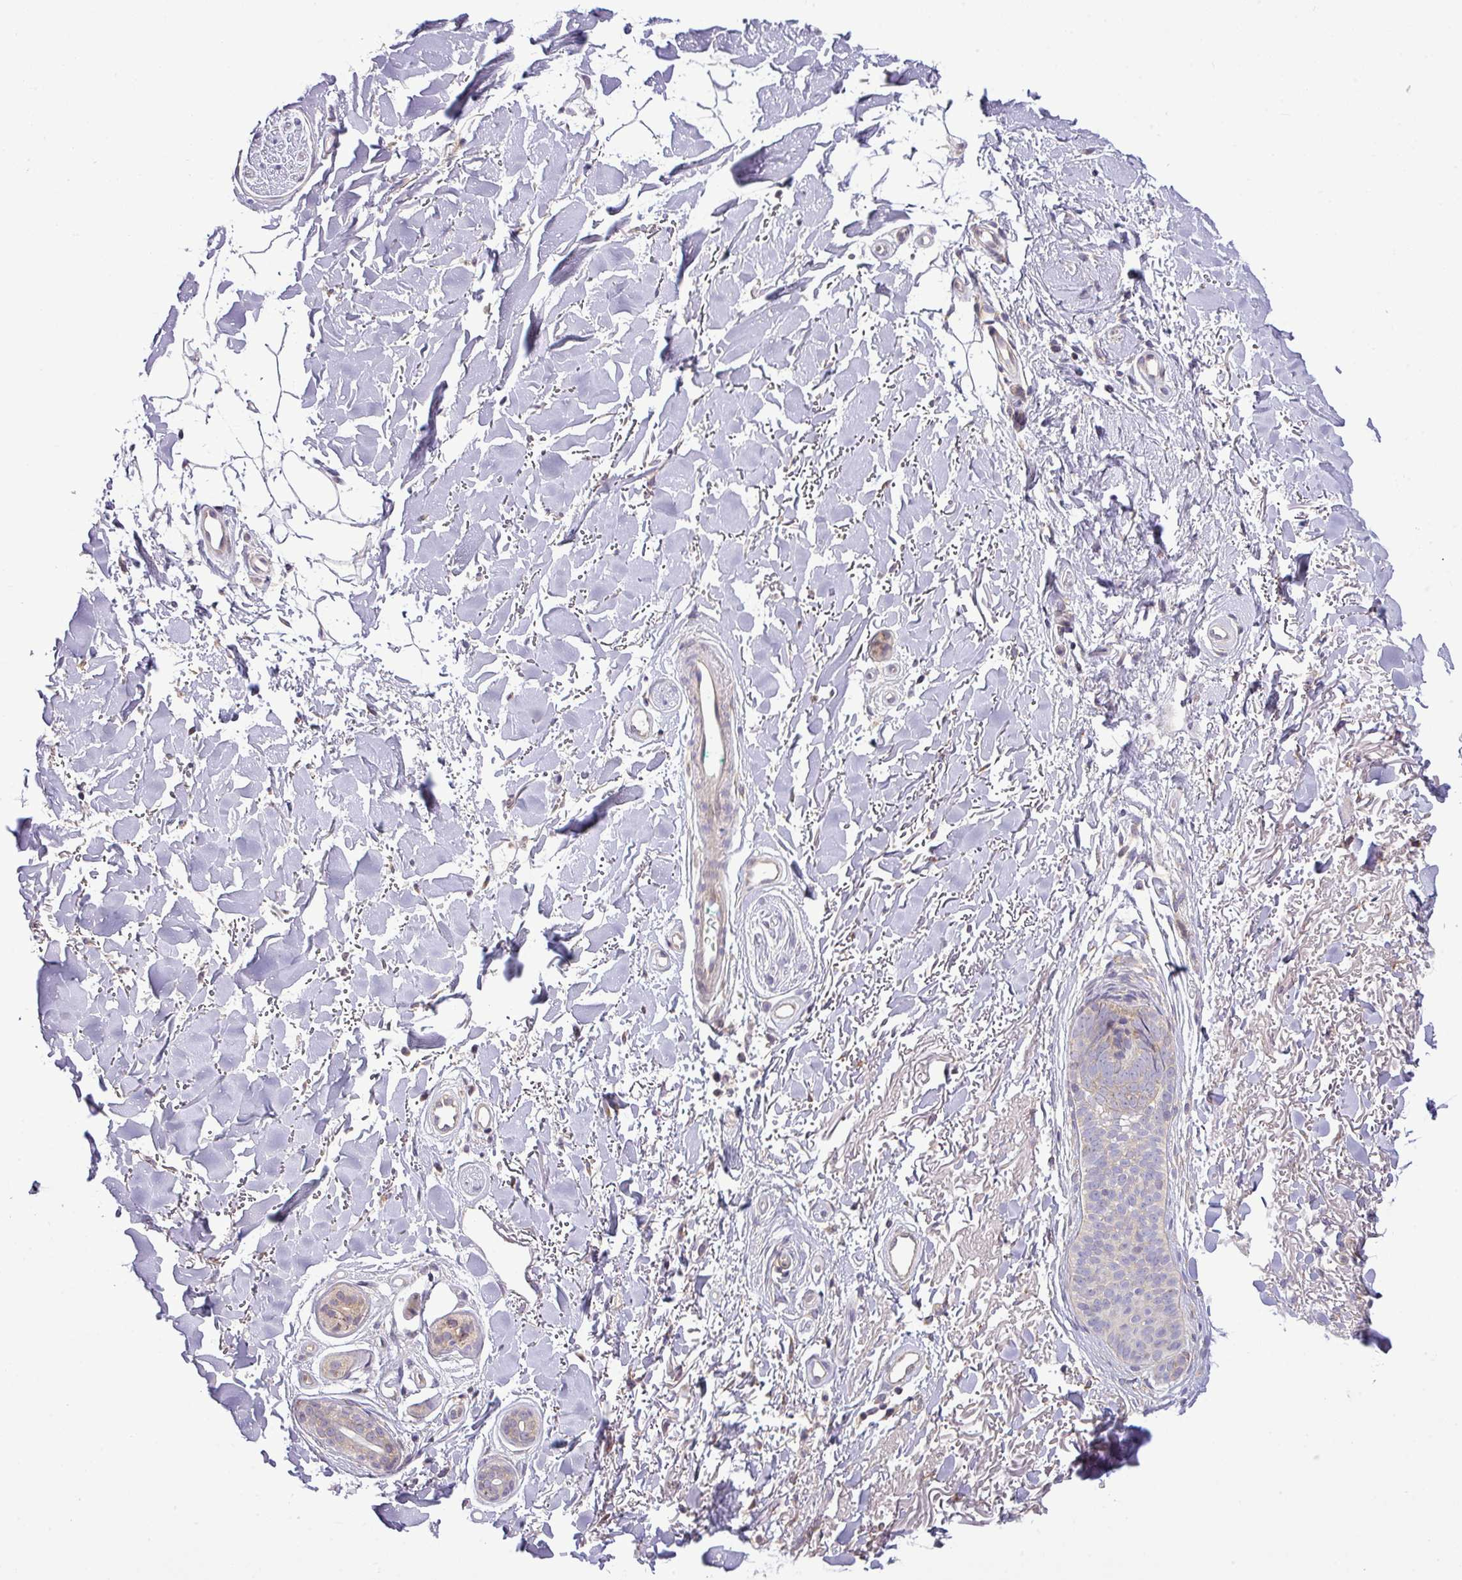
{"staining": {"intensity": "negative", "quantity": "none", "location": "none"}, "tissue": "skin cancer", "cell_type": "Tumor cells", "image_type": "cancer", "snomed": [{"axis": "morphology", "description": "Basal cell carcinoma"}, {"axis": "topography", "description": "Skin"}], "caption": "The photomicrograph demonstrates no significant expression in tumor cells of skin cancer (basal cell carcinoma).", "gene": "FAM222B", "patient": {"sex": "female", "age": 82}}